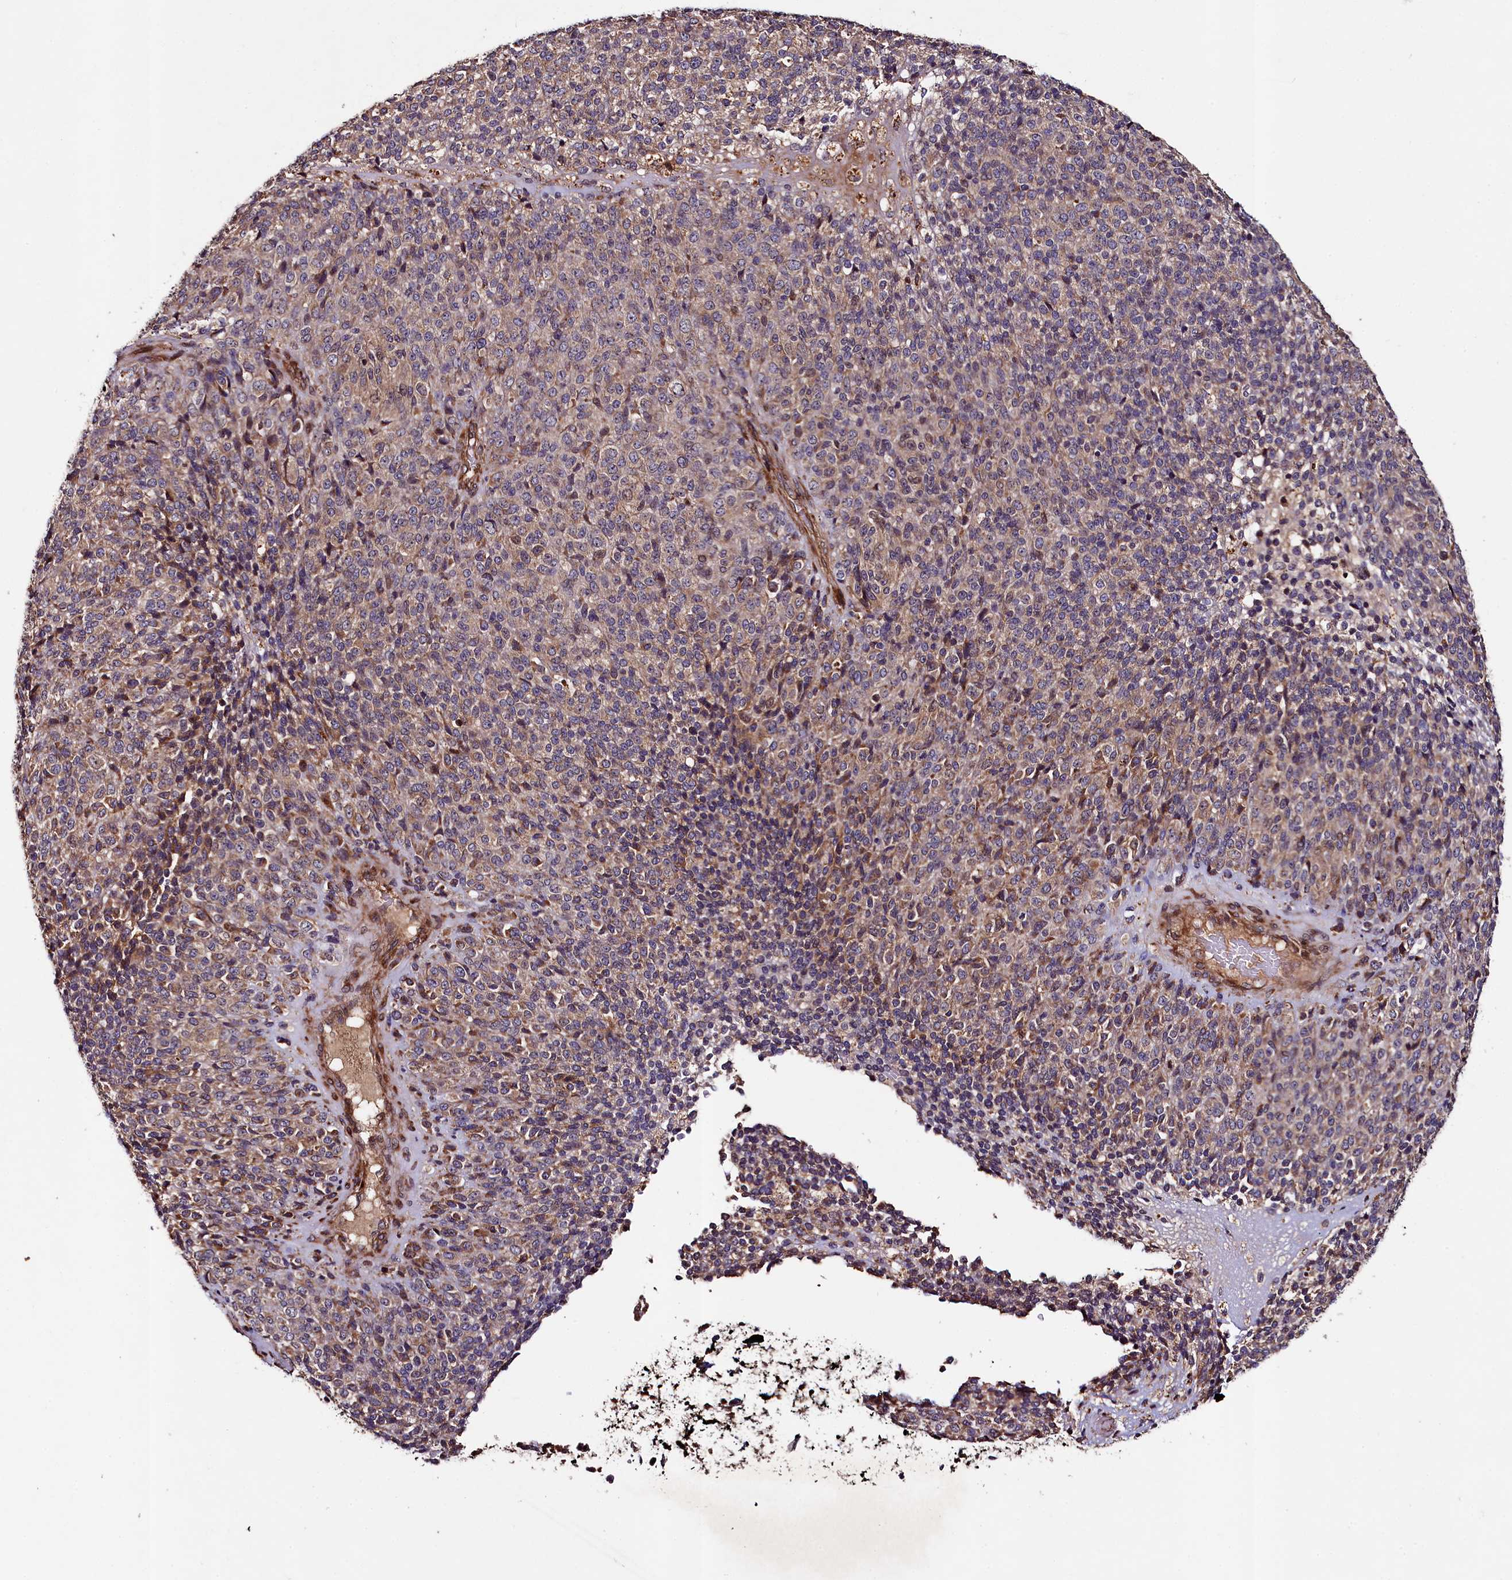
{"staining": {"intensity": "weak", "quantity": "25%-75%", "location": "cytoplasmic/membranous"}, "tissue": "melanoma", "cell_type": "Tumor cells", "image_type": "cancer", "snomed": [{"axis": "morphology", "description": "Malignant melanoma, Metastatic site"}, {"axis": "topography", "description": "Brain"}], "caption": "Immunohistochemical staining of human melanoma demonstrates low levels of weak cytoplasmic/membranous protein positivity in approximately 25%-75% of tumor cells.", "gene": "CCDC102A", "patient": {"sex": "female", "age": 56}}